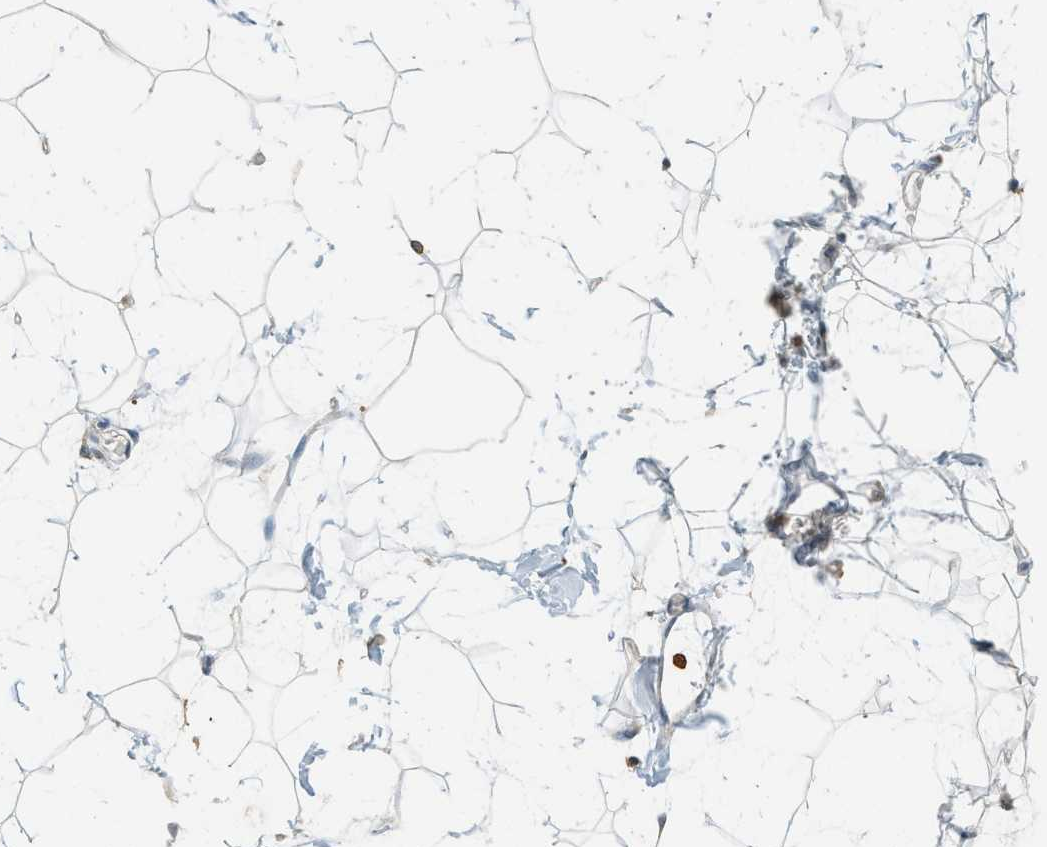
{"staining": {"intensity": "negative", "quantity": "none", "location": "none"}, "tissue": "adipose tissue", "cell_type": "Adipocytes", "image_type": "normal", "snomed": [{"axis": "morphology", "description": "Normal tissue, NOS"}, {"axis": "topography", "description": "Soft tissue"}], "caption": "DAB (3,3'-diaminobenzidine) immunohistochemical staining of benign adipose tissue shows no significant positivity in adipocytes. Nuclei are stained in blue.", "gene": "LSP1", "patient": {"sex": "male", "age": 72}}